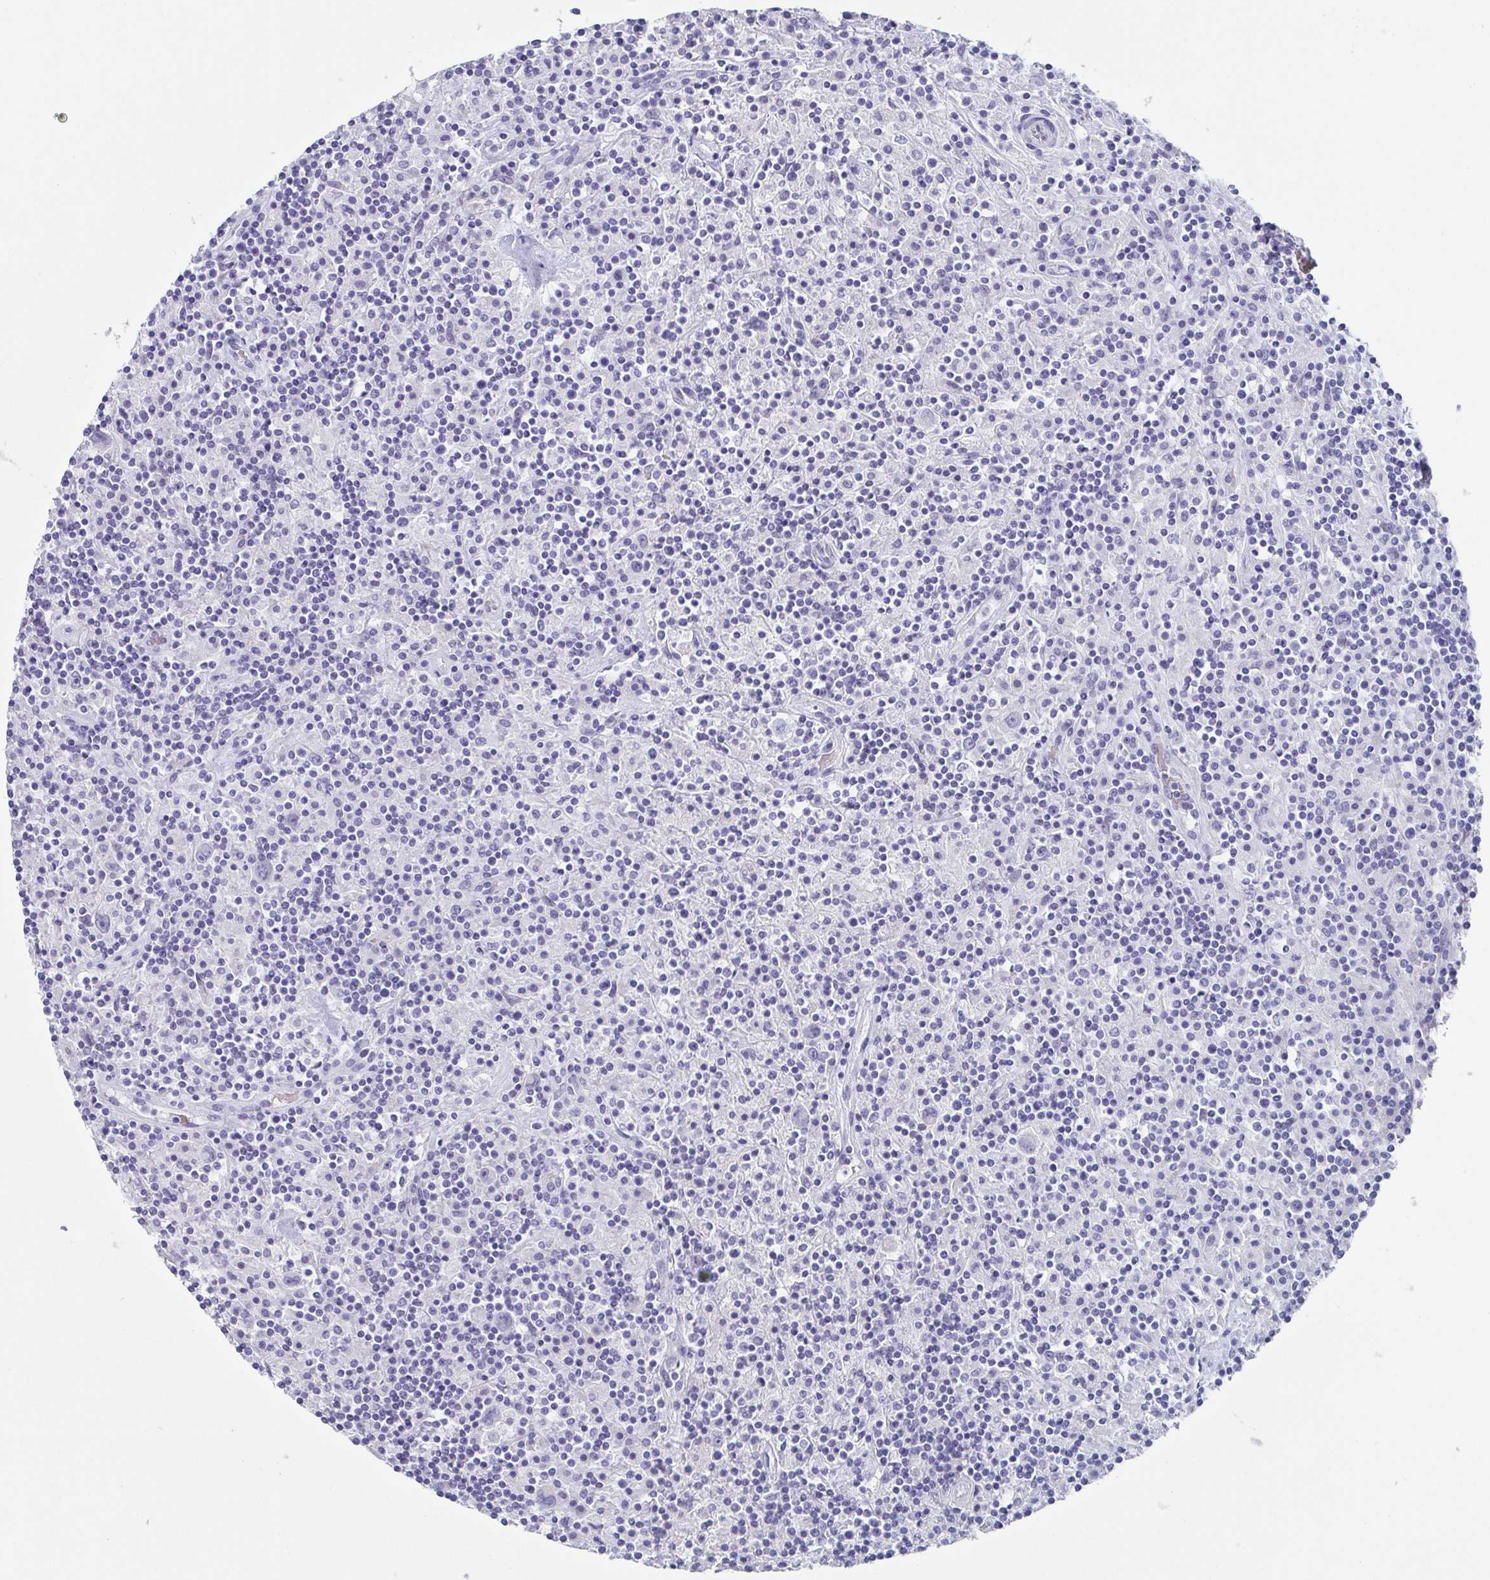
{"staining": {"intensity": "negative", "quantity": "none", "location": "none"}, "tissue": "lymphoma", "cell_type": "Tumor cells", "image_type": "cancer", "snomed": [{"axis": "morphology", "description": "Hodgkin's disease, NOS"}, {"axis": "topography", "description": "Lymph node"}], "caption": "Image shows no significant protein positivity in tumor cells of Hodgkin's disease. (DAB (3,3'-diaminobenzidine) immunohistochemistry (IHC) visualized using brightfield microscopy, high magnification).", "gene": "TAGLN3", "patient": {"sex": "male", "age": 70}}